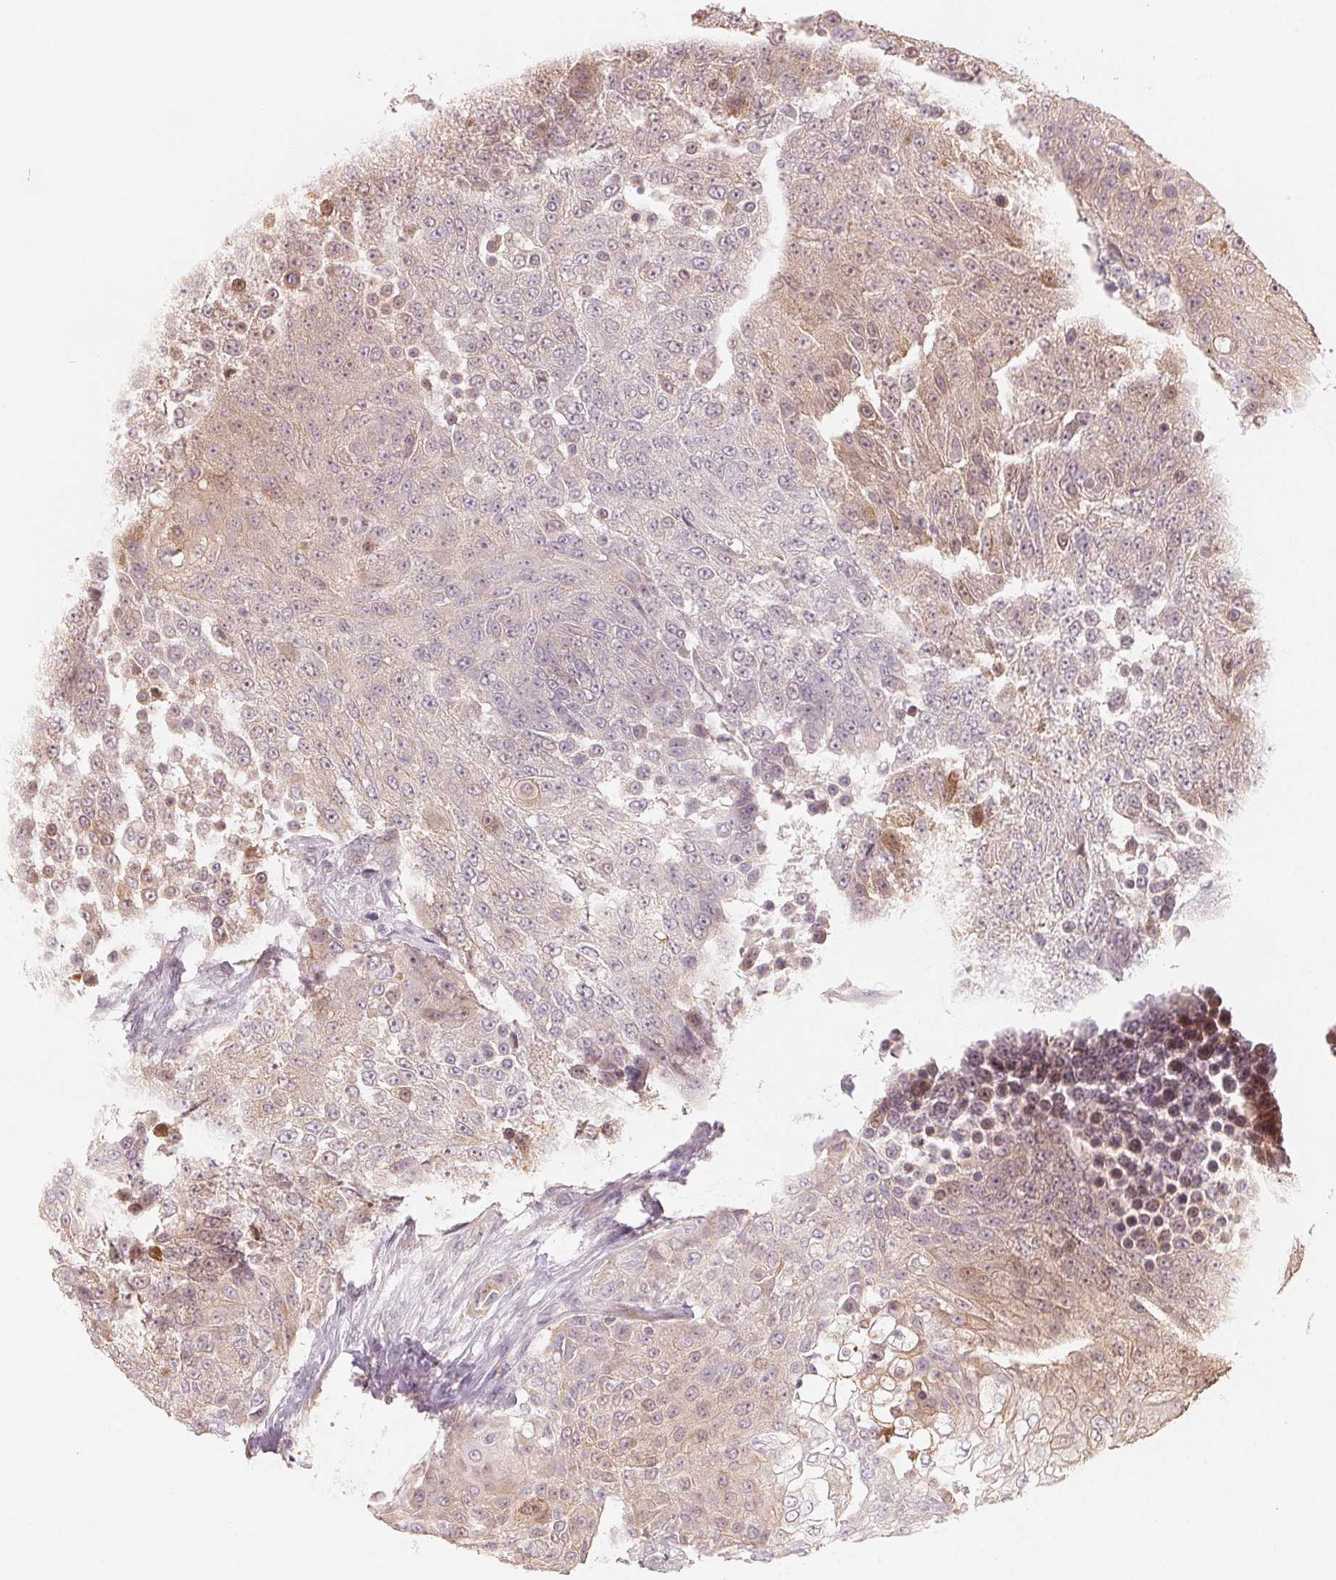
{"staining": {"intensity": "weak", "quantity": "<25%", "location": "cytoplasmic/membranous,nuclear"}, "tissue": "urothelial cancer", "cell_type": "Tumor cells", "image_type": "cancer", "snomed": [{"axis": "morphology", "description": "Urothelial carcinoma, High grade"}, {"axis": "topography", "description": "Urinary bladder"}], "caption": "Image shows no protein expression in tumor cells of high-grade urothelial carcinoma tissue.", "gene": "DENND2C", "patient": {"sex": "female", "age": 63}}